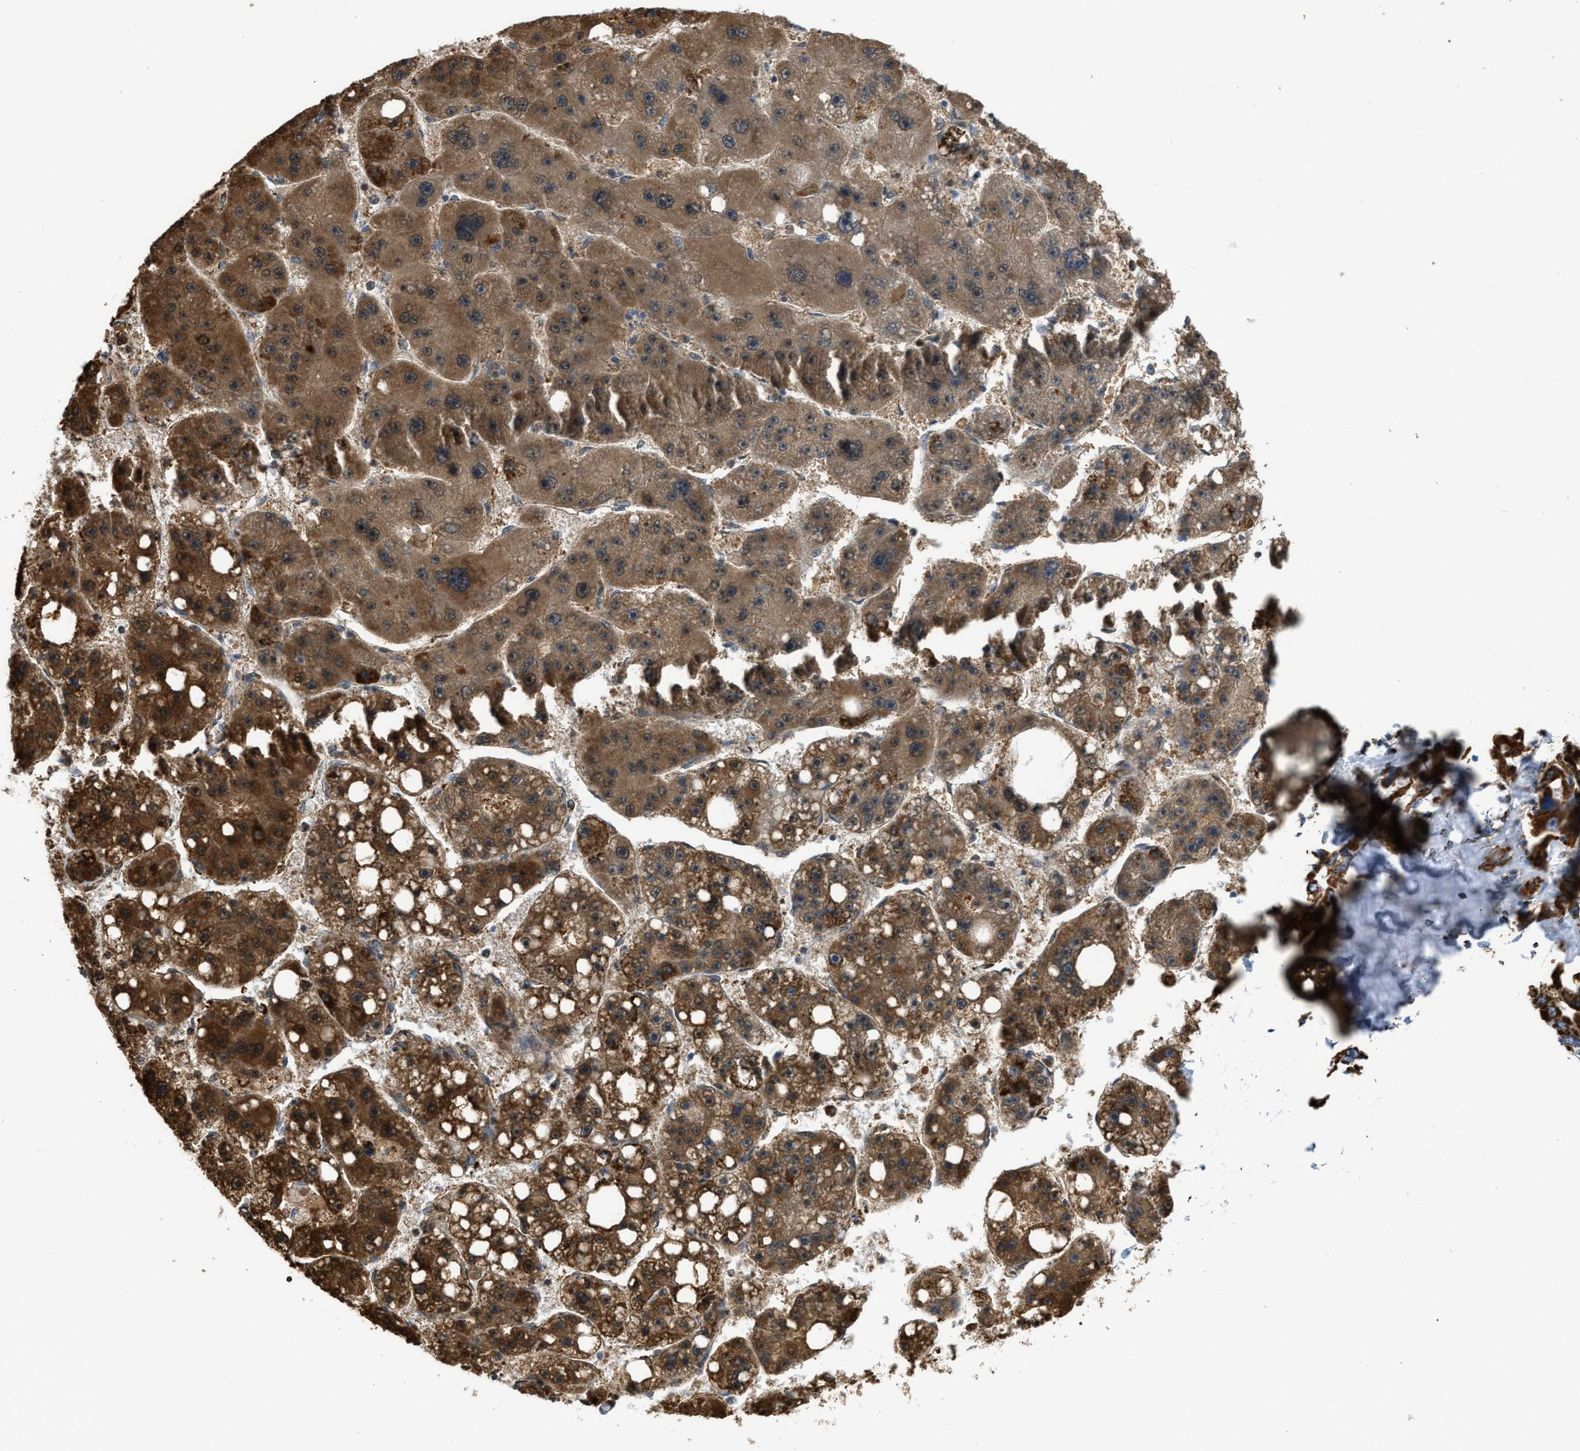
{"staining": {"intensity": "strong", "quantity": ">75%", "location": "cytoplasmic/membranous"}, "tissue": "liver cancer", "cell_type": "Tumor cells", "image_type": "cancer", "snomed": [{"axis": "morphology", "description": "Carcinoma, Hepatocellular, NOS"}, {"axis": "topography", "description": "Liver"}], "caption": "This is an image of immunohistochemistry (IHC) staining of liver hepatocellular carcinoma, which shows strong positivity in the cytoplasmic/membranous of tumor cells.", "gene": "ETFB", "patient": {"sex": "female", "age": 61}}